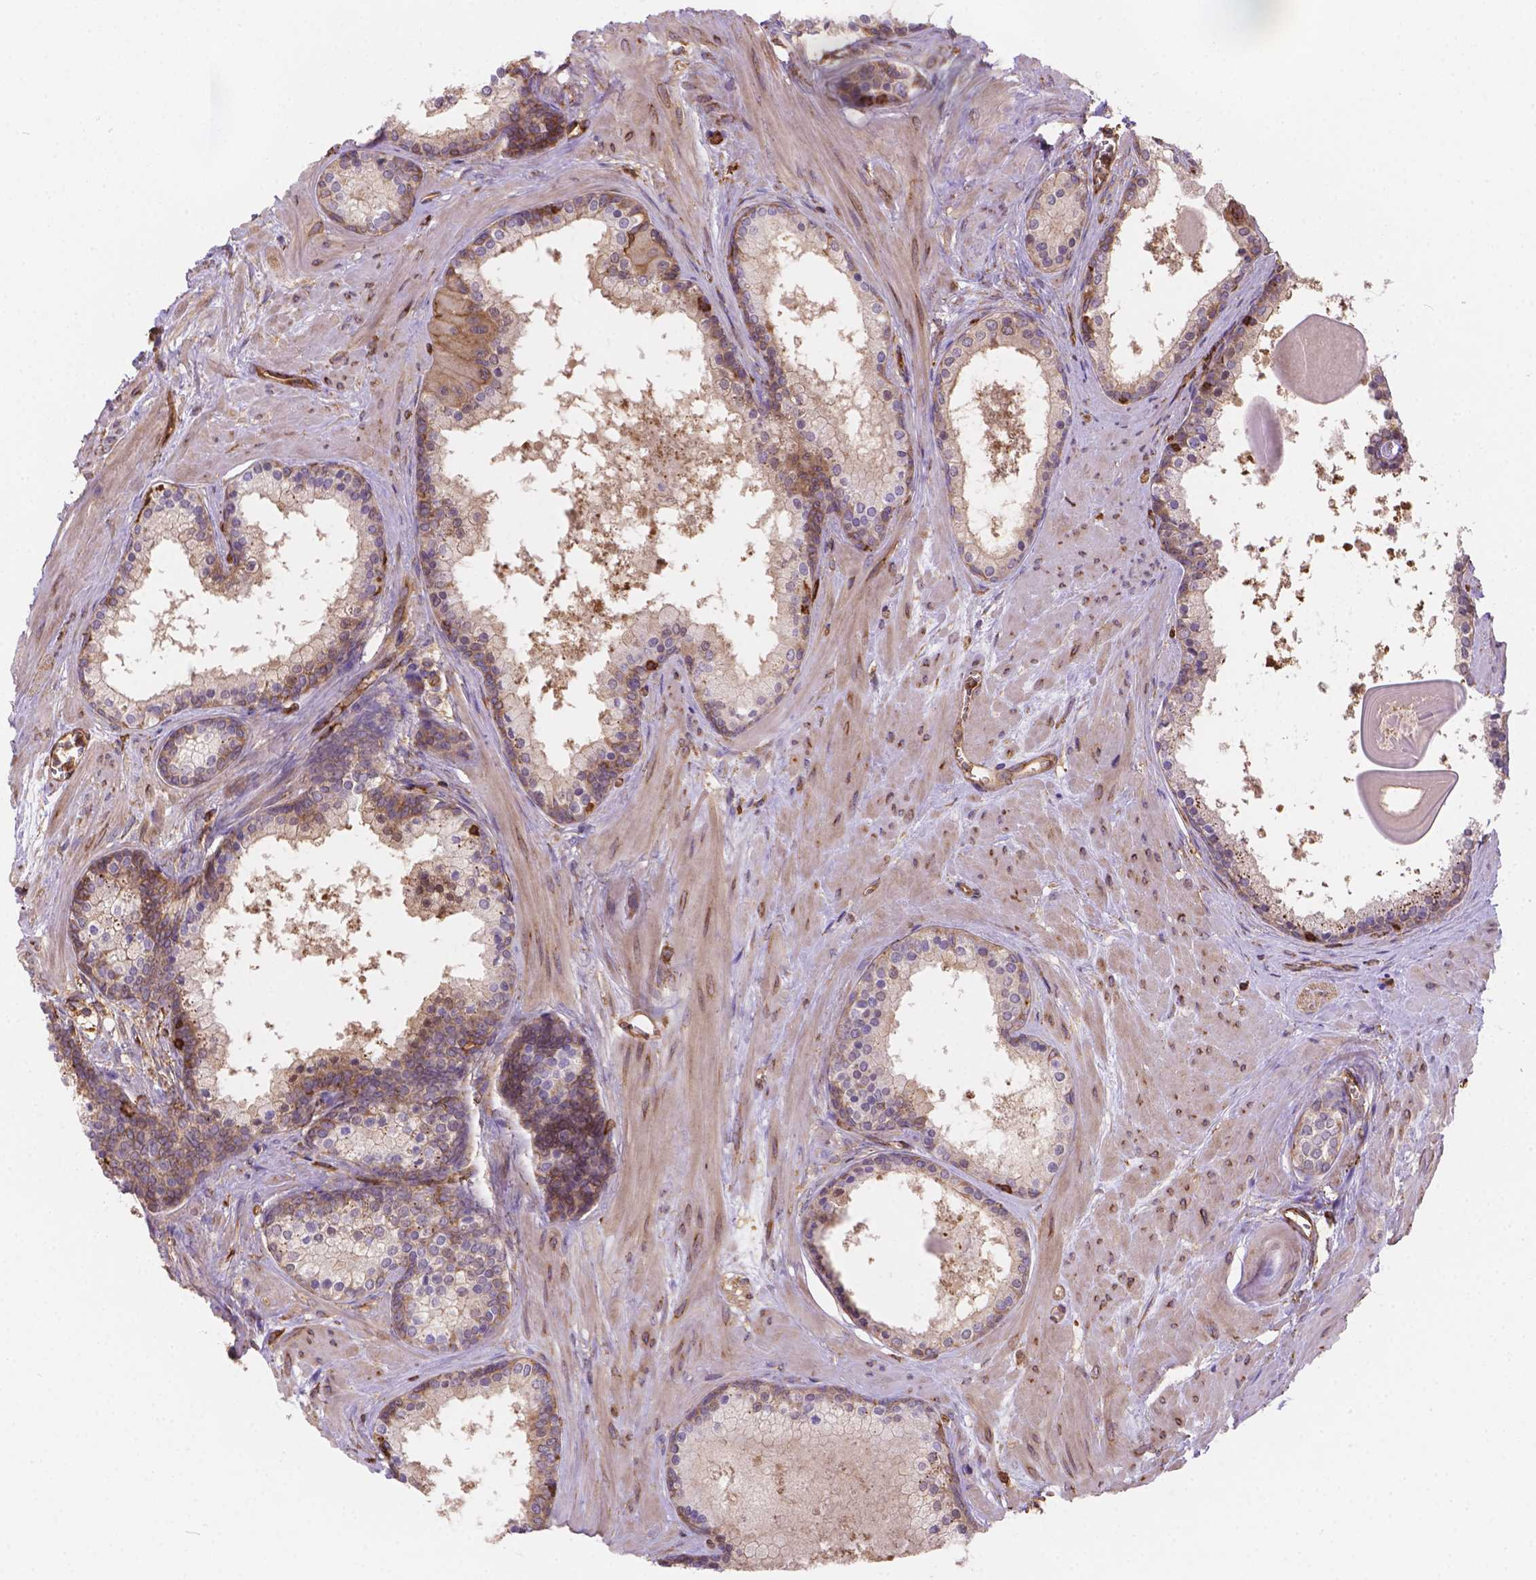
{"staining": {"intensity": "moderate", "quantity": "<25%", "location": "cytoplasmic/membranous"}, "tissue": "prostate", "cell_type": "Glandular cells", "image_type": "normal", "snomed": [{"axis": "morphology", "description": "Normal tissue, NOS"}, {"axis": "topography", "description": "Prostate"}], "caption": "A brown stain highlights moderate cytoplasmic/membranous staining of a protein in glandular cells of normal prostate.", "gene": "DMWD", "patient": {"sex": "male", "age": 61}}